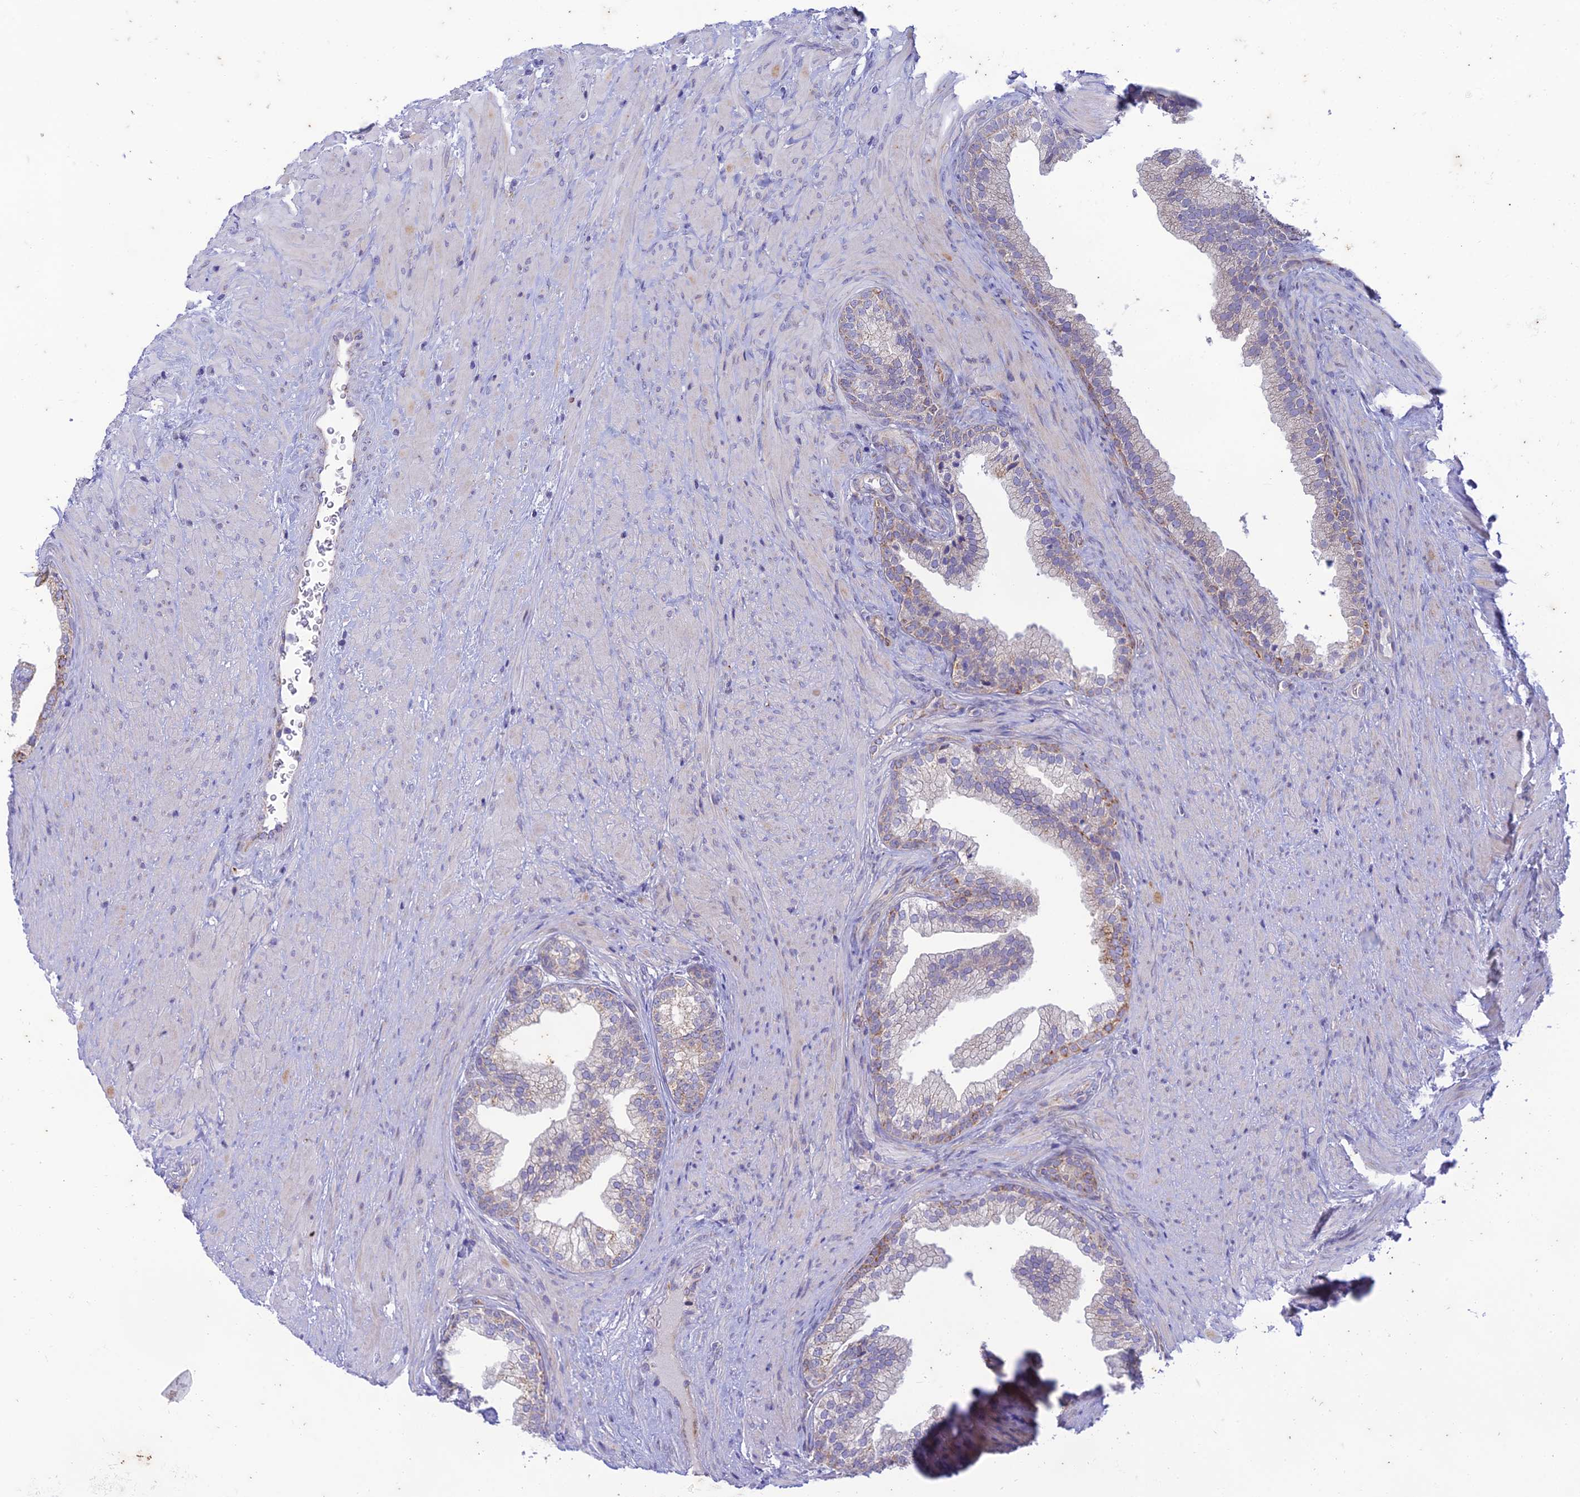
{"staining": {"intensity": "moderate", "quantity": "<25%", "location": "cytoplasmic/membranous"}, "tissue": "prostate", "cell_type": "Glandular cells", "image_type": "normal", "snomed": [{"axis": "morphology", "description": "Normal tissue, NOS"}, {"axis": "topography", "description": "Prostate"}], "caption": "Immunohistochemical staining of benign prostate displays moderate cytoplasmic/membranous protein expression in about <25% of glandular cells.", "gene": "PTCD2", "patient": {"sex": "male", "age": 76}}